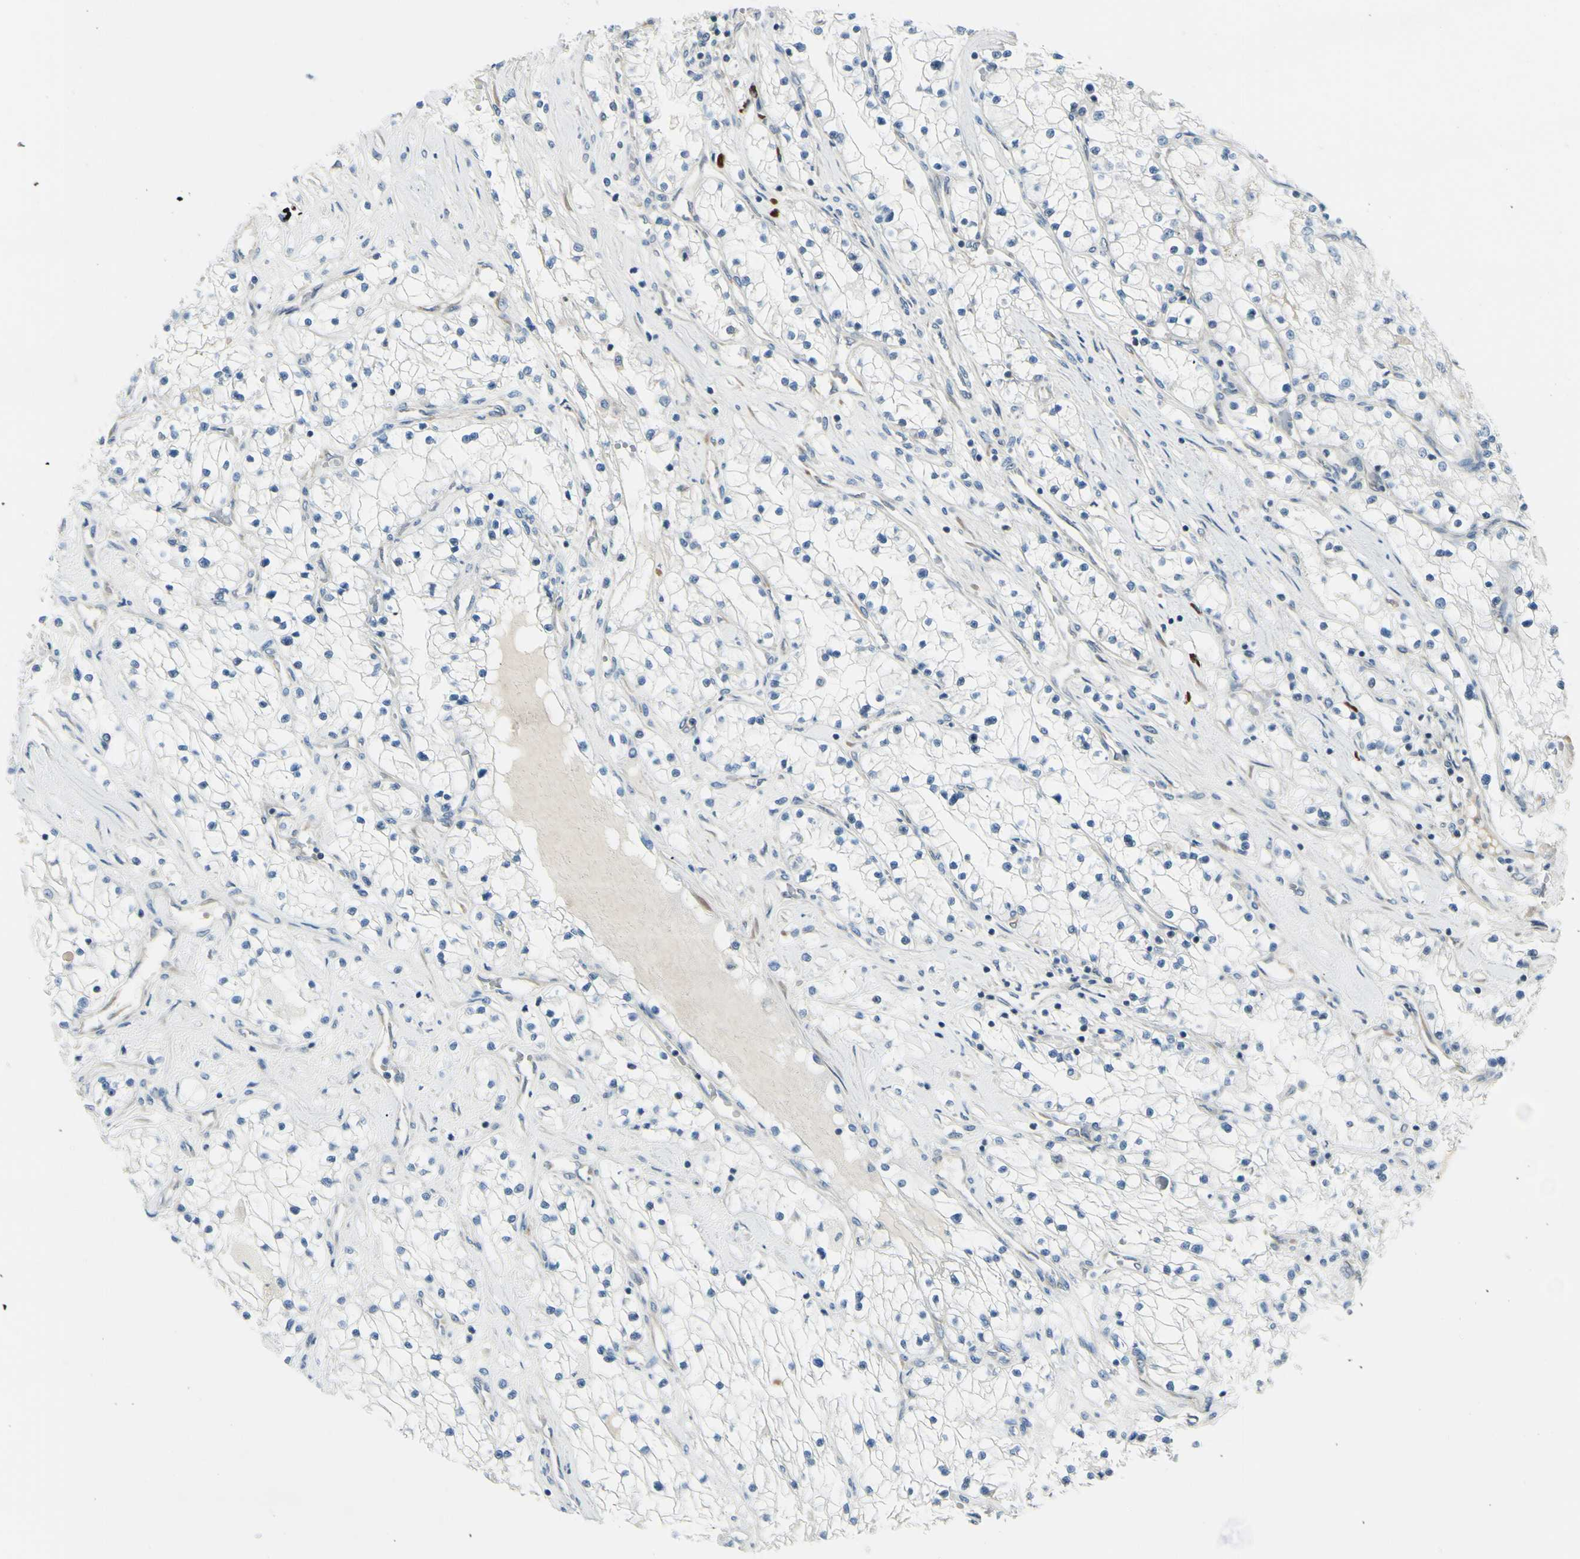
{"staining": {"intensity": "negative", "quantity": "none", "location": "none"}, "tissue": "renal cancer", "cell_type": "Tumor cells", "image_type": "cancer", "snomed": [{"axis": "morphology", "description": "Adenocarcinoma, NOS"}, {"axis": "topography", "description": "Kidney"}], "caption": "This image is of renal cancer stained with immunohistochemistry to label a protein in brown with the nuclei are counter-stained blue. There is no positivity in tumor cells.", "gene": "SELENOS", "patient": {"sex": "male", "age": 68}}